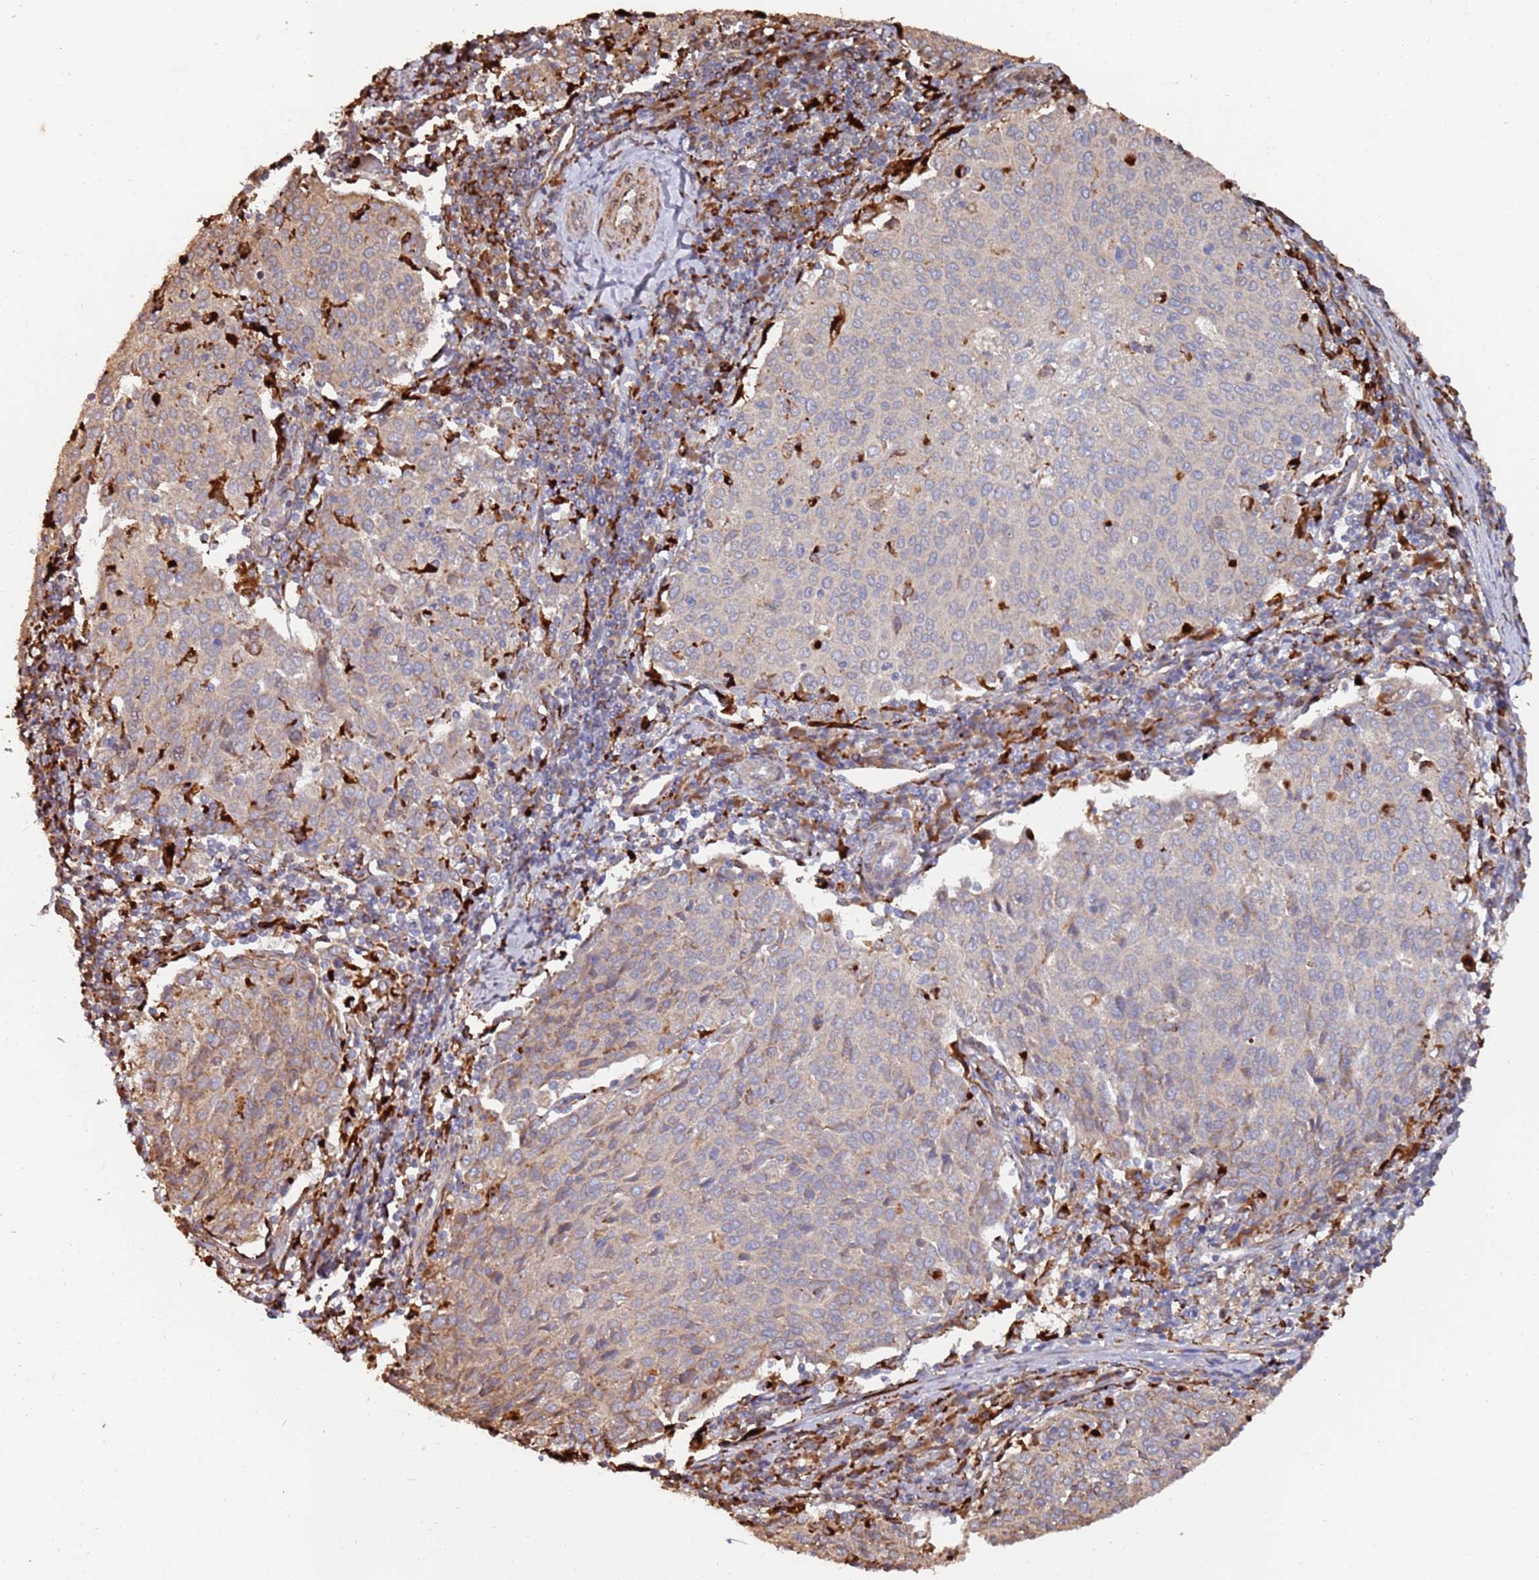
{"staining": {"intensity": "weak", "quantity": "25%-75%", "location": "cytoplasmic/membranous"}, "tissue": "cervical cancer", "cell_type": "Tumor cells", "image_type": "cancer", "snomed": [{"axis": "morphology", "description": "Squamous cell carcinoma, NOS"}, {"axis": "topography", "description": "Cervix"}], "caption": "Immunohistochemical staining of cervical cancer (squamous cell carcinoma) displays low levels of weak cytoplasmic/membranous protein expression in approximately 25%-75% of tumor cells. Nuclei are stained in blue.", "gene": "LACC1", "patient": {"sex": "female", "age": 46}}